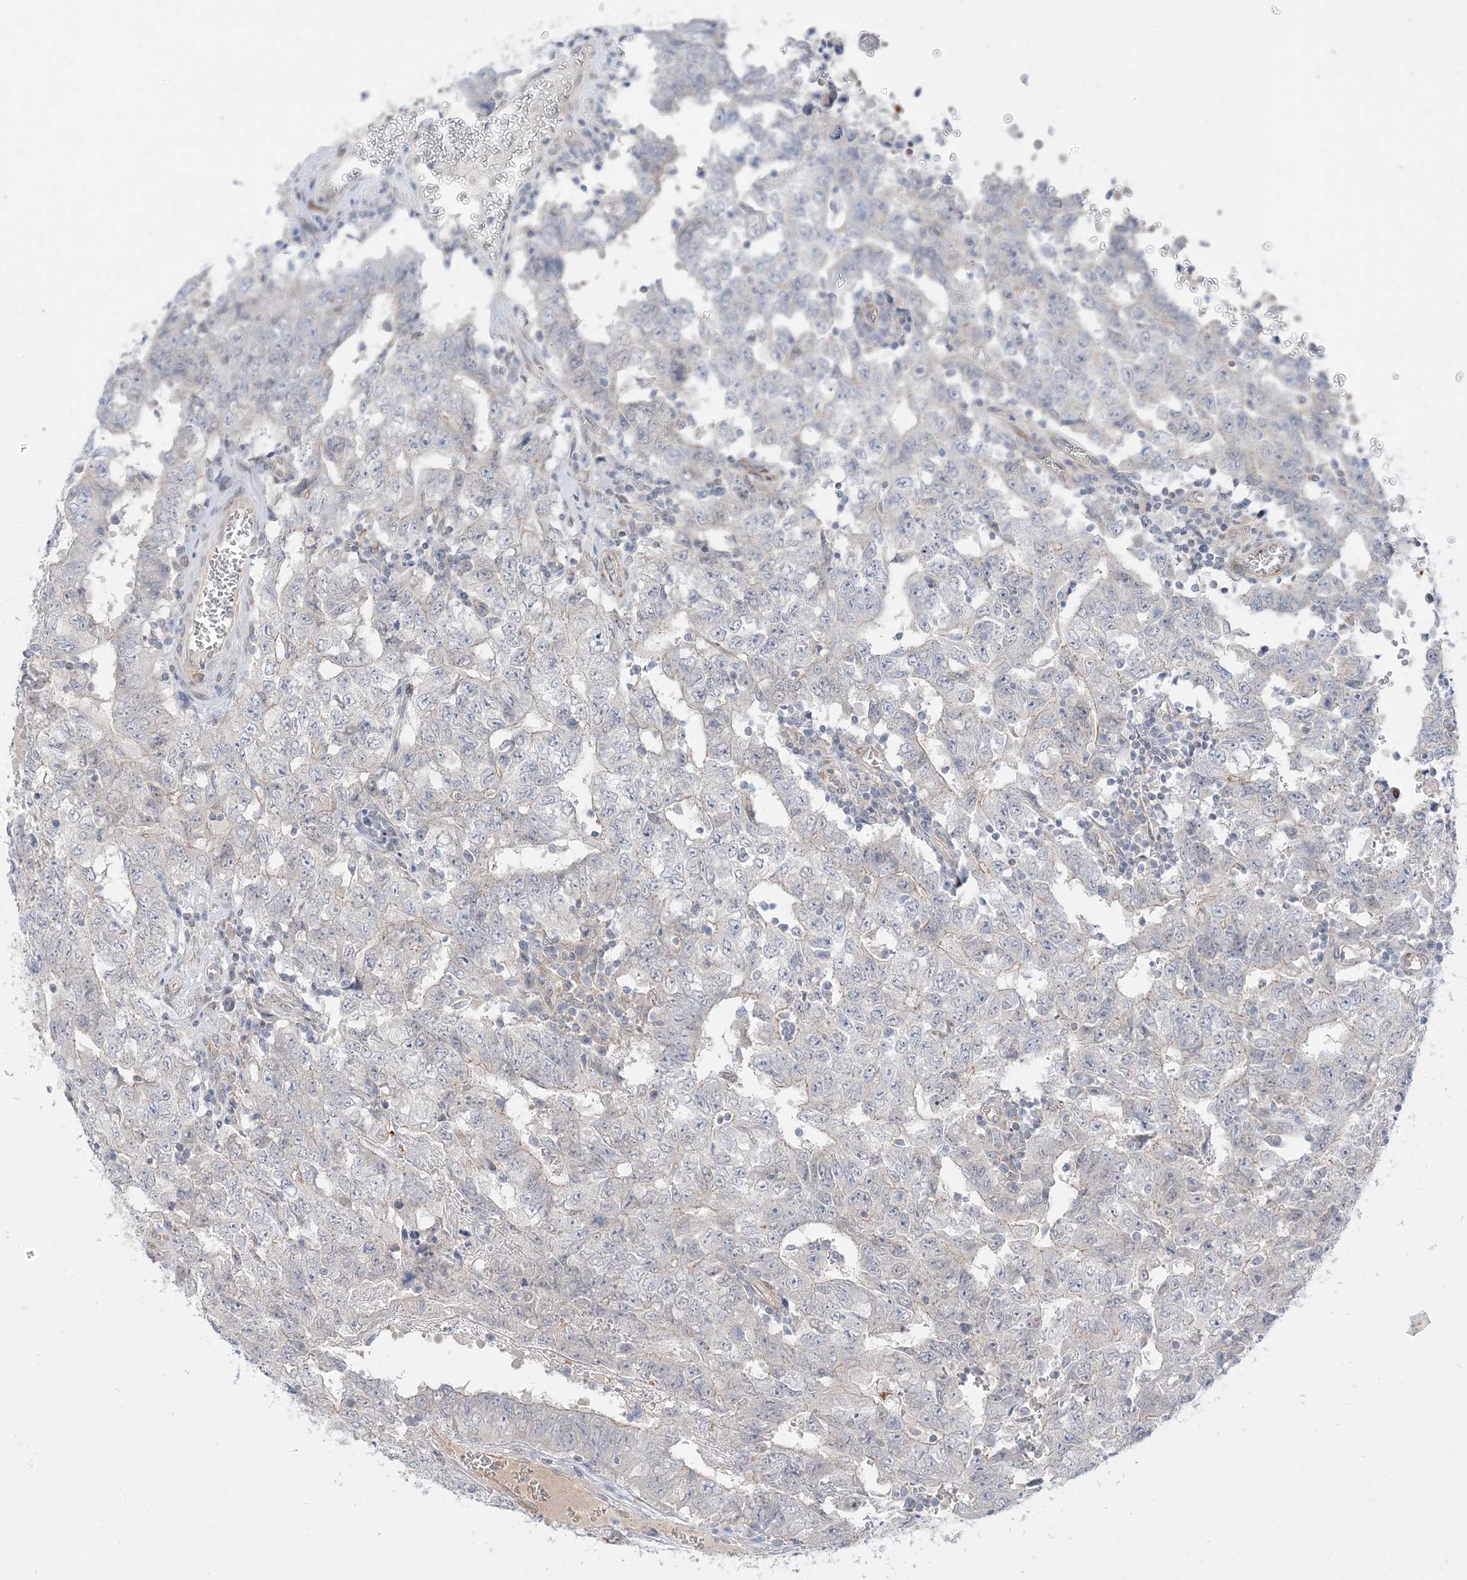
{"staining": {"intensity": "negative", "quantity": "none", "location": "none"}, "tissue": "testis cancer", "cell_type": "Tumor cells", "image_type": "cancer", "snomed": [{"axis": "morphology", "description": "Carcinoma, Embryonal, NOS"}, {"axis": "topography", "description": "Testis"}], "caption": "Tumor cells show no significant protein expression in testis cancer (embryonal carcinoma).", "gene": "RIN1", "patient": {"sex": "male", "age": 26}}